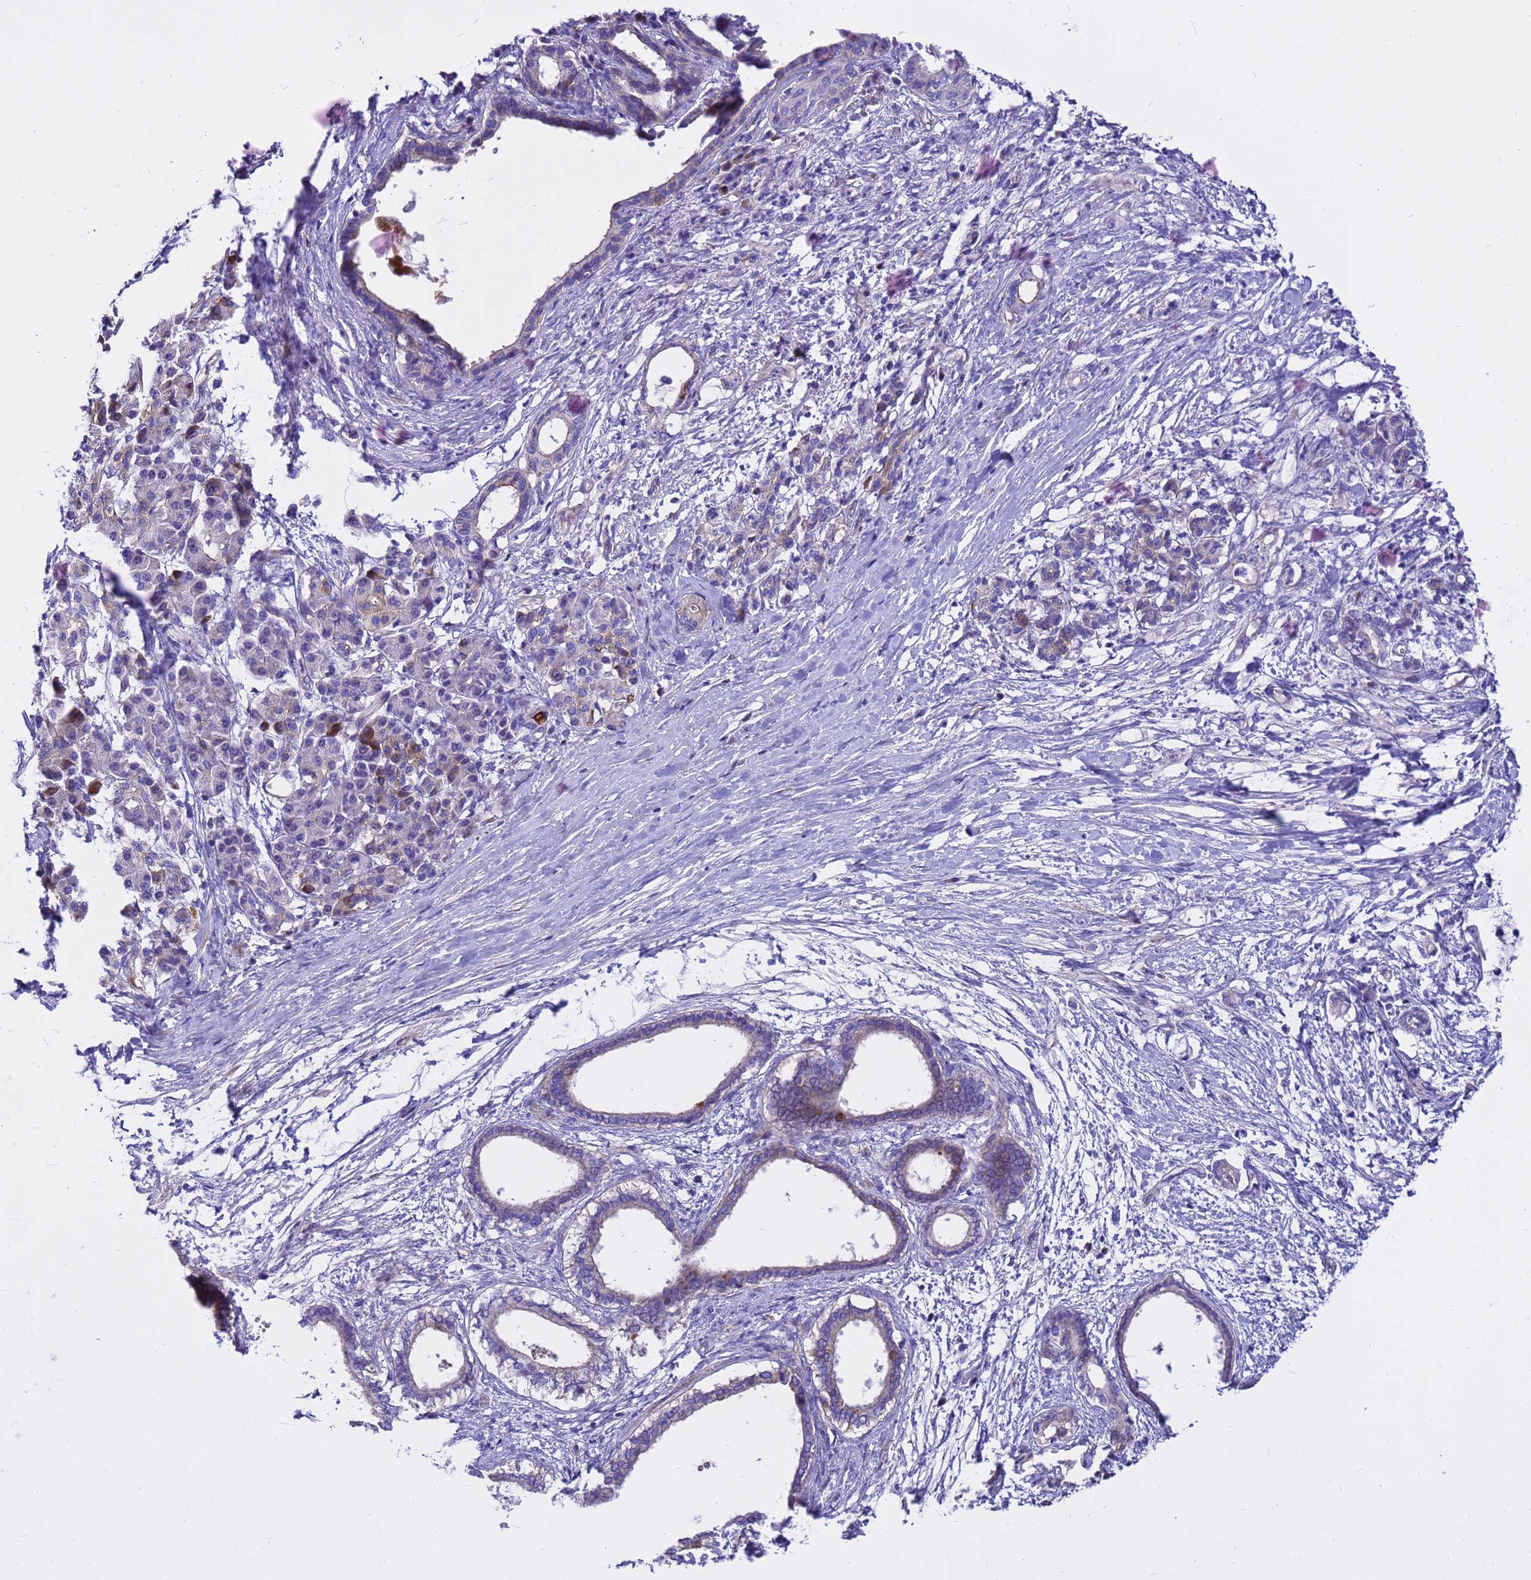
{"staining": {"intensity": "negative", "quantity": "none", "location": "none"}, "tissue": "pancreatic cancer", "cell_type": "Tumor cells", "image_type": "cancer", "snomed": [{"axis": "morphology", "description": "Adenocarcinoma, NOS"}, {"axis": "topography", "description": "Pancreas"}], "caption": "Immunohistochemical staining of human adenocarcinoma (pancreatic) demonstrates no significant positivity in tumor cells.", "gene": "CRHBP", "patient": {"sex": "female", "age": 55}}